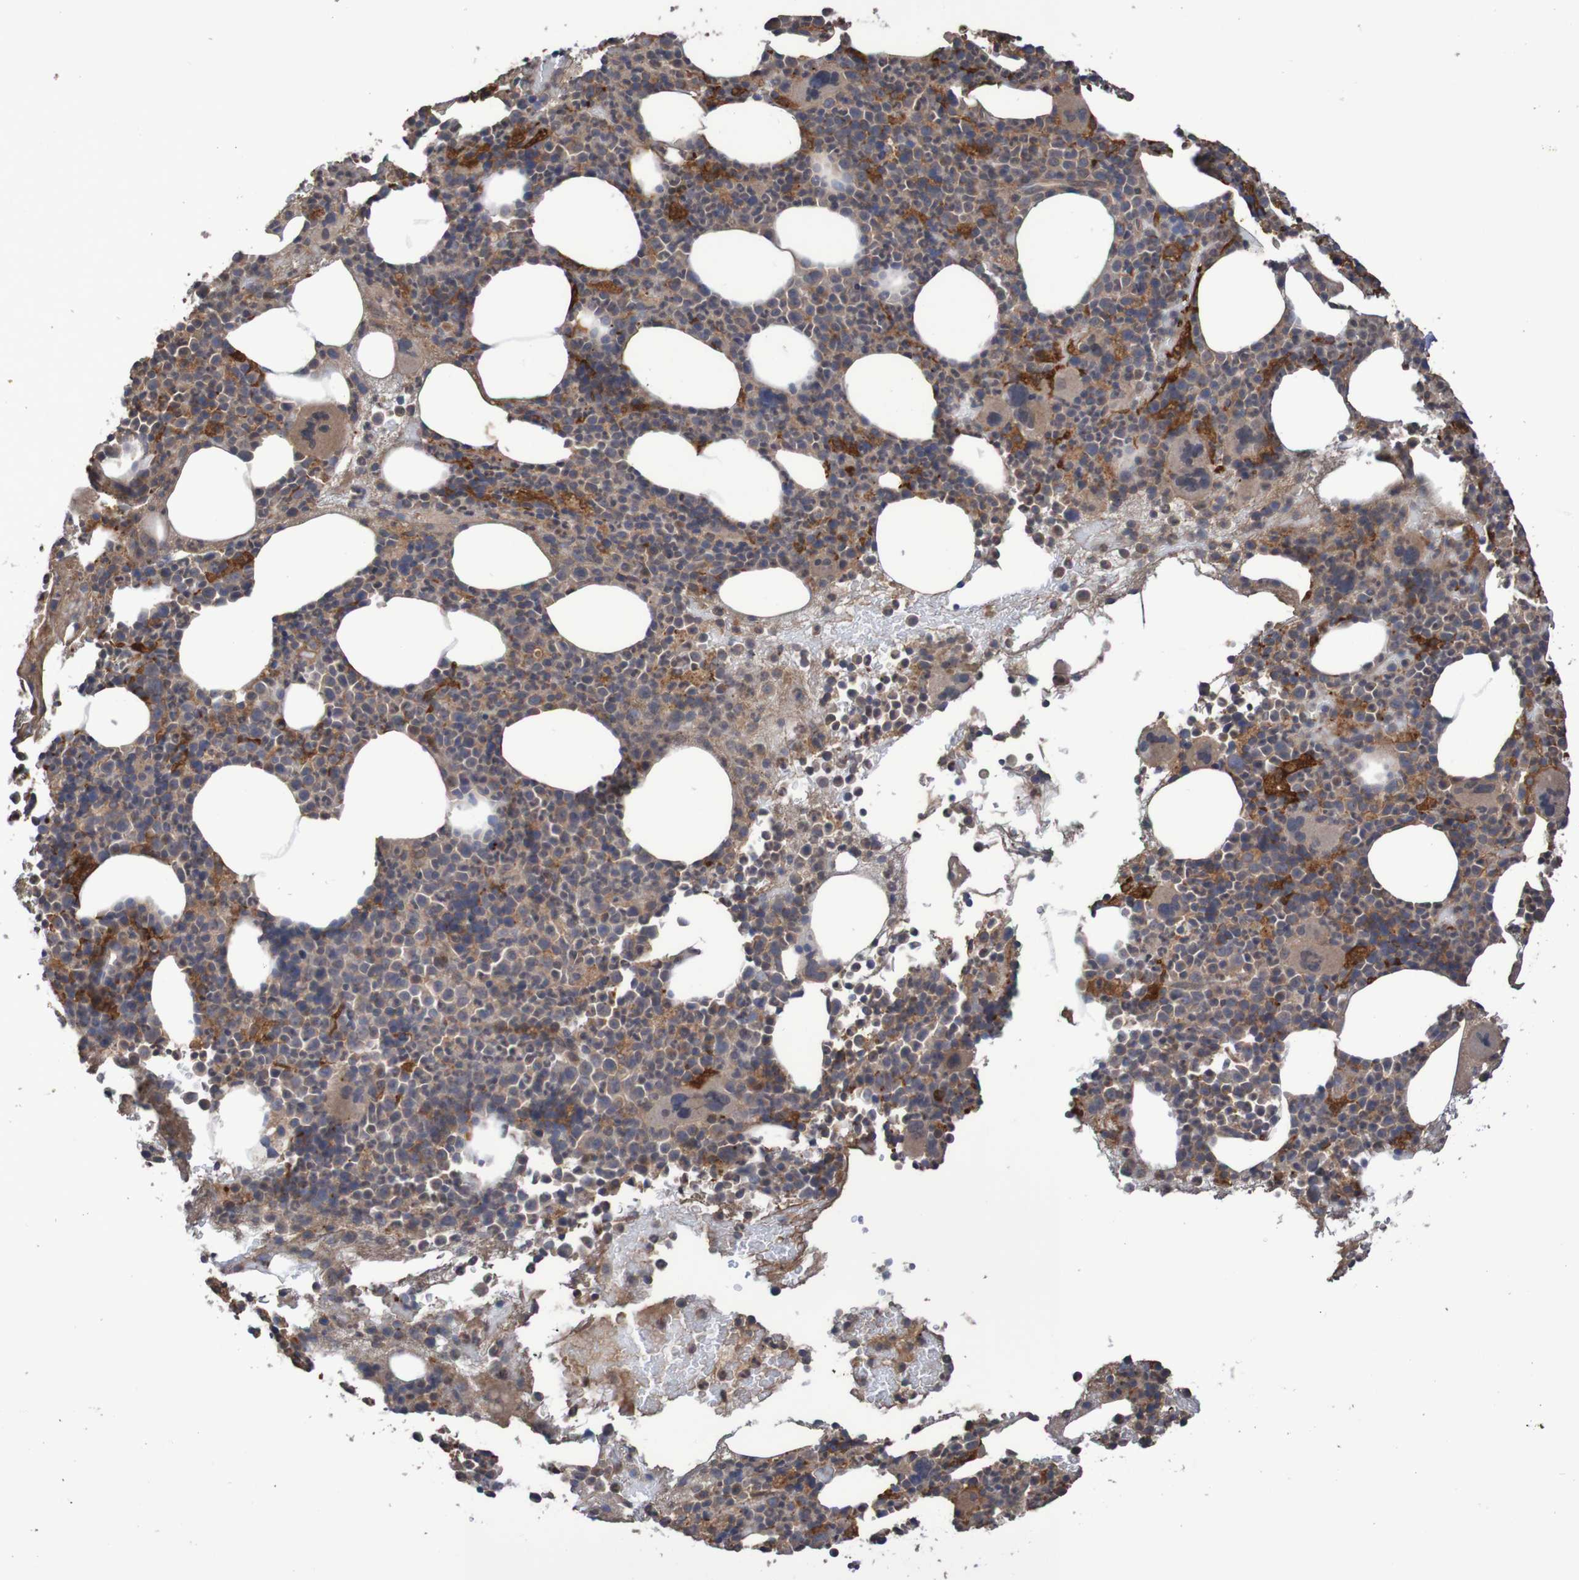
{"staining": {"intensity": "moderate", "quantity": ">75%", "location": "cytoplasmic/membranous"}, "tissue": "bone marrow", "cell_type": "Hematopoietic cells", "image_type": "normal", "snomed": [{"axis": "morphology", "description": "Normal tissue, NOS"}, {"axis": "morphology", "description": "Inflammation, NOS"}, {"axis": "topography", "description": "Bone marrow"}], "caption": "Approximately >75% of hematopoietic cells in normal bone marrow exhibit moderate cytoplasmic/membranous protein positivity as visualized by brown immunohistochemical staining.", "gene": "PHYH", "patient": {"sex": "male", "age": 73}}